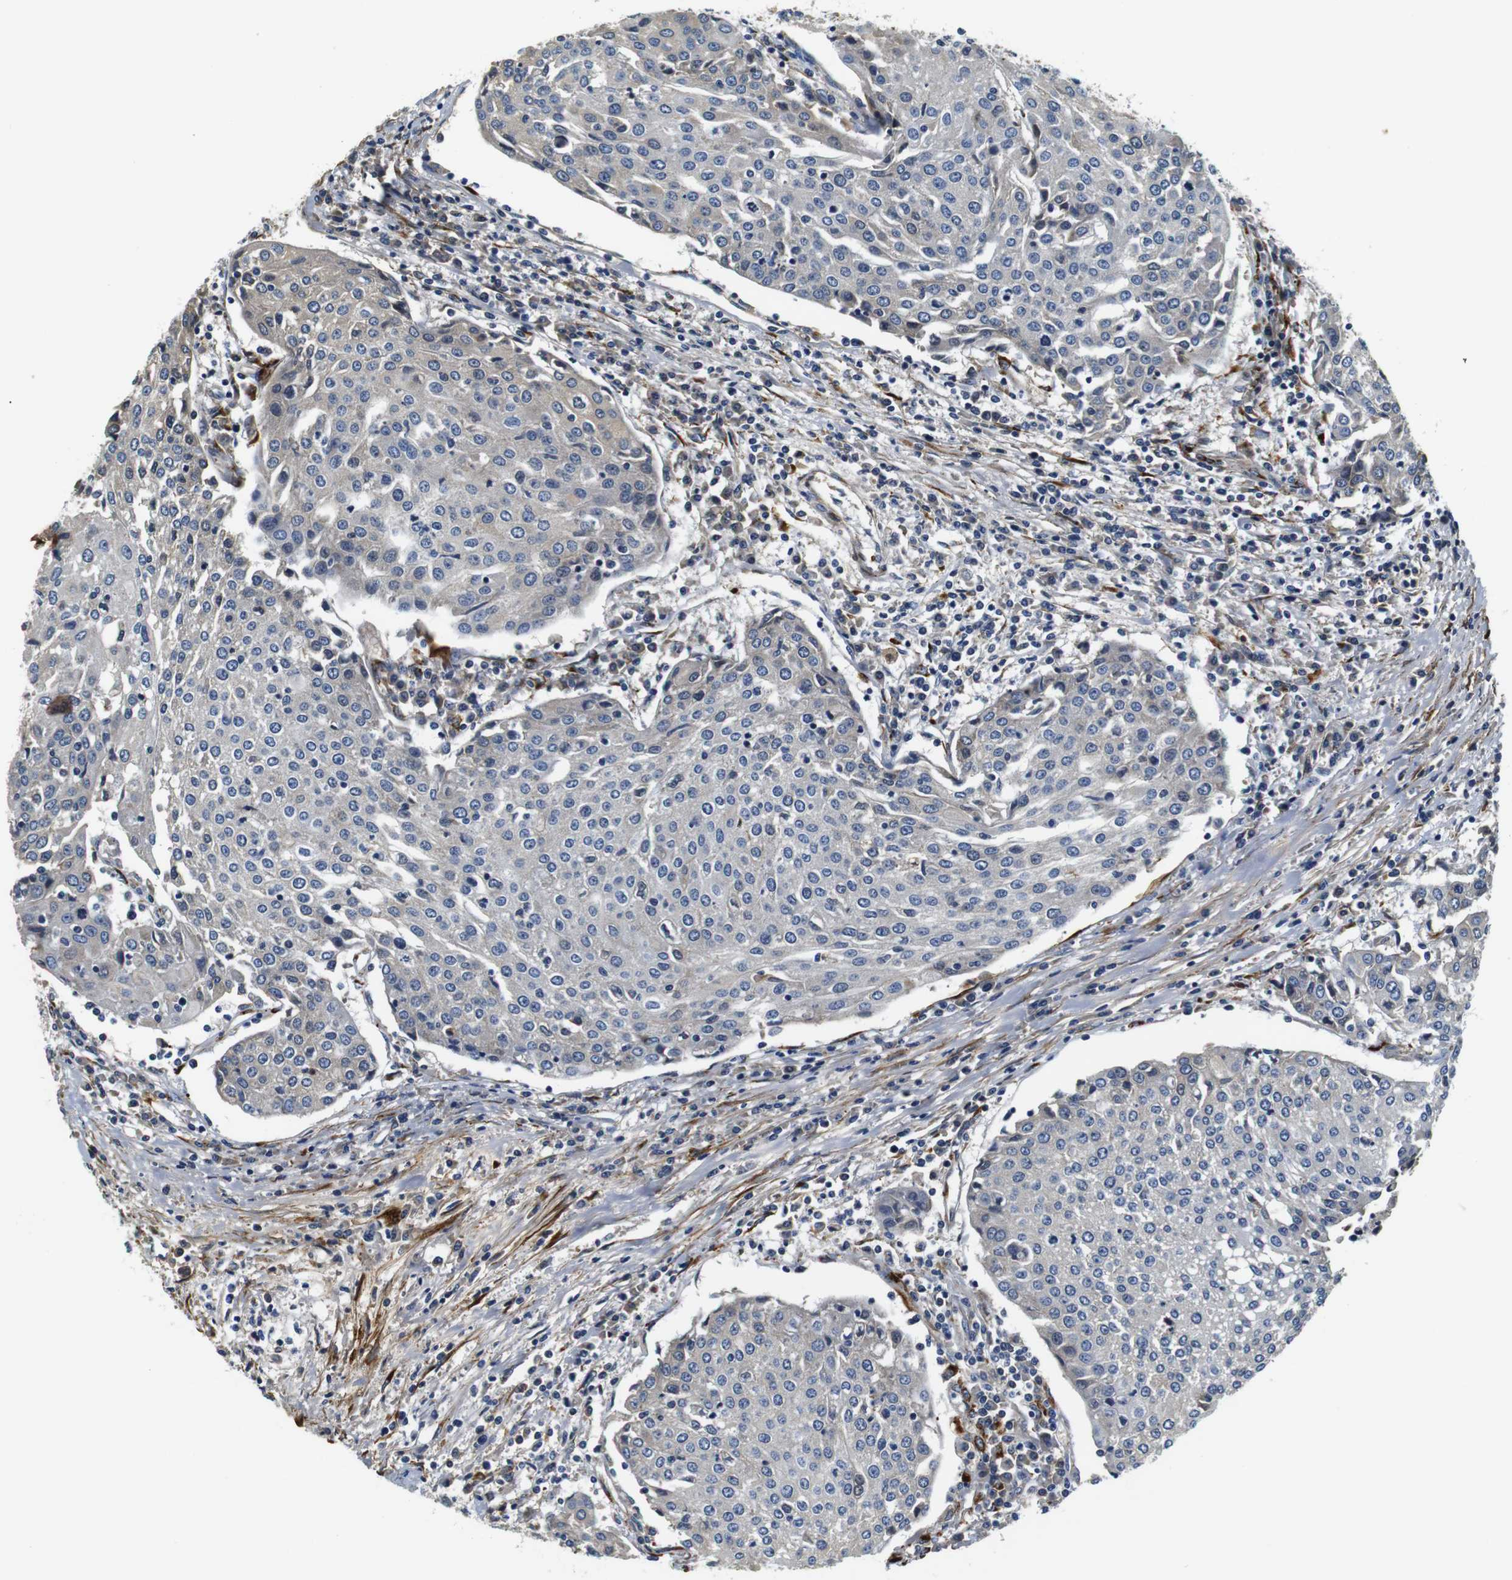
{"staining": {"intensity": "negative", "quantity": "none", "location": "none"}, "tissue": "urothelial cancer", "cell_type": "Tumor cells", "image_type": "cancer", "snomed": [{"axis": "morphology", "description": "Urothelial carcinoma, High grade"}, {"axis": "topography", "description": "Urinary bladder"}], "caption": "DAB immunohistochemical staining of urothelial cancer displays no significant staining in tumor cells.", "gene": "COL1A1", "patient": {"sex": "female", "age": 85}}